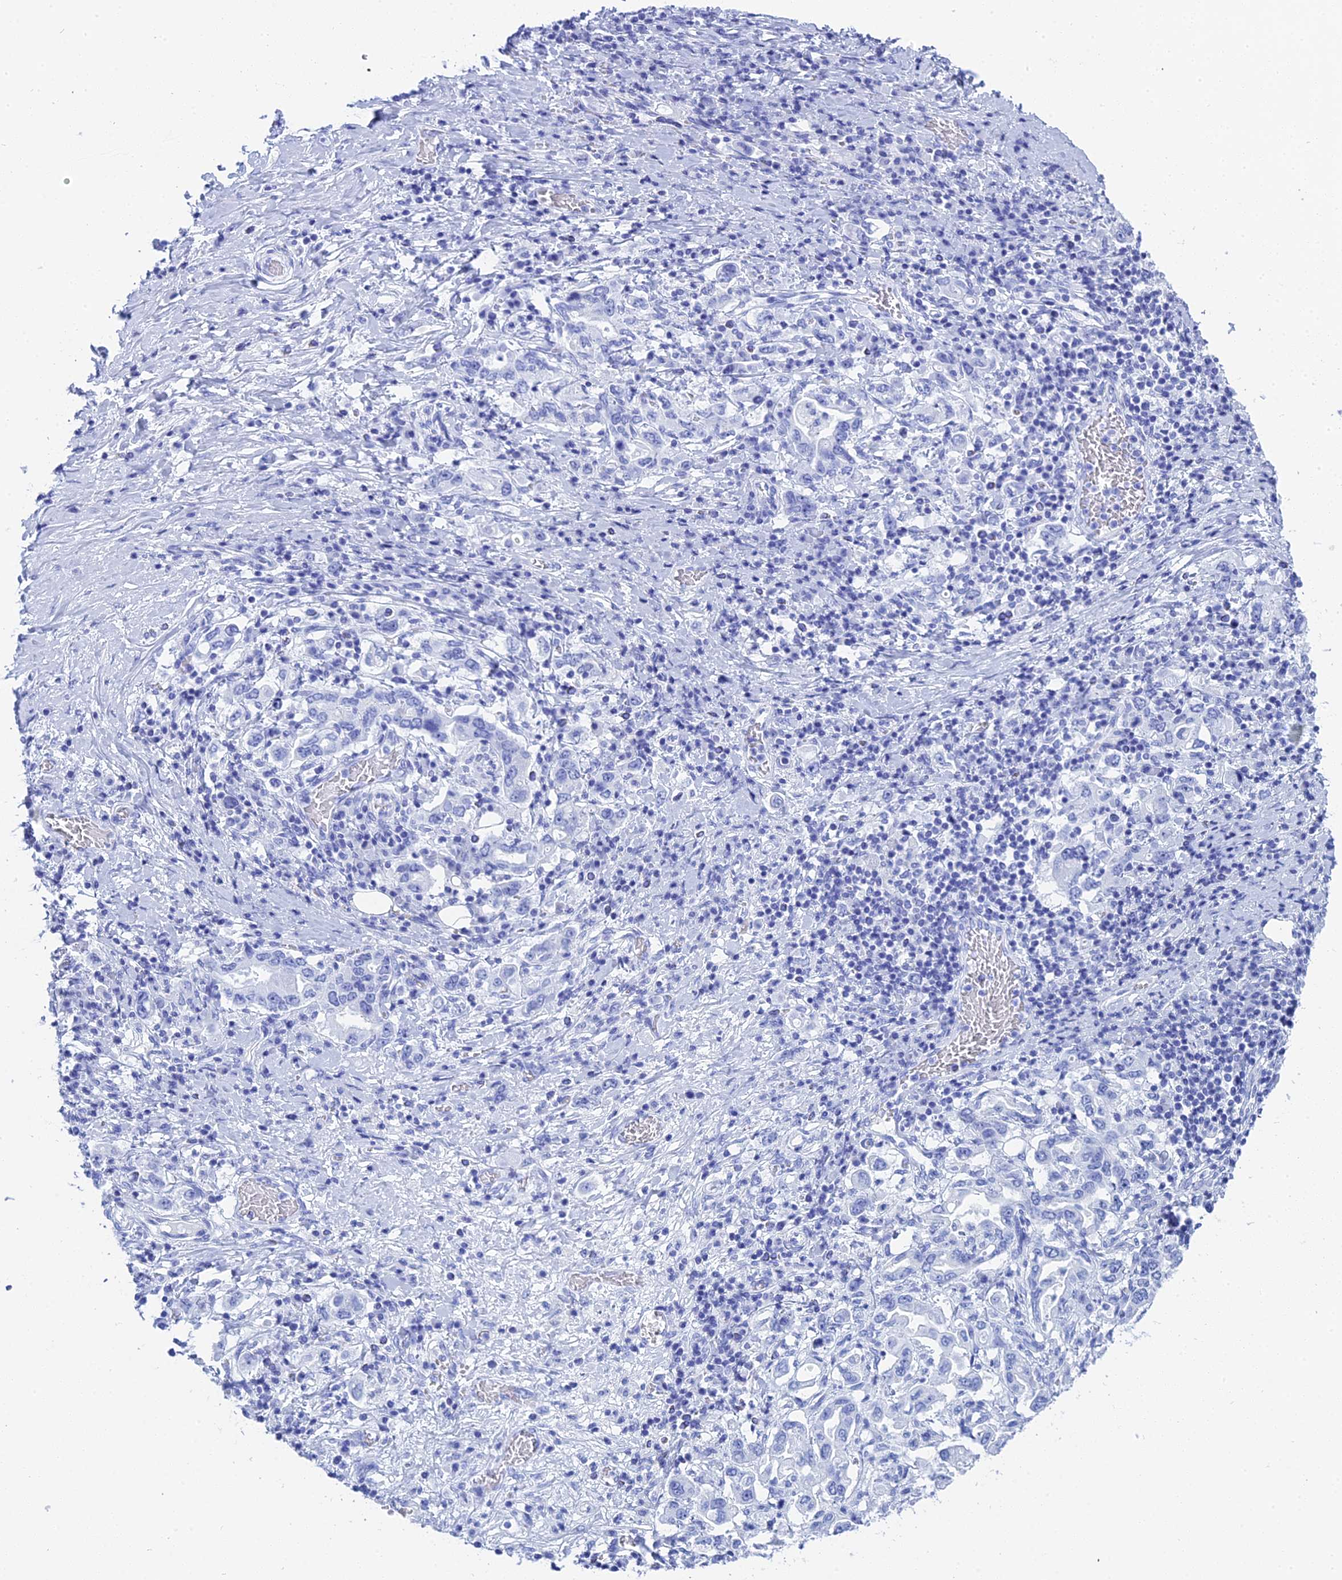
{"staining": {"intensity": "negative", "quantity": "none", "location": "none"}, "tissue": "stomach cancer", "cell_type": "Tumor cells", "image_type": "cancer", "snomed": [{"axis": "morphology", "description": "Adenocarcinoma, NOS"}, {"axis": "topography", "description": "Stomach, upper"}, {"axis": "topography", "description": "Stomach"}], "caption": "Immunohistochemical staining of human stomach adenocarcinoma displays no significant staining in tumor cells.", "gene": "TEX101", "patient": {"sex": "male", "age": 62}}